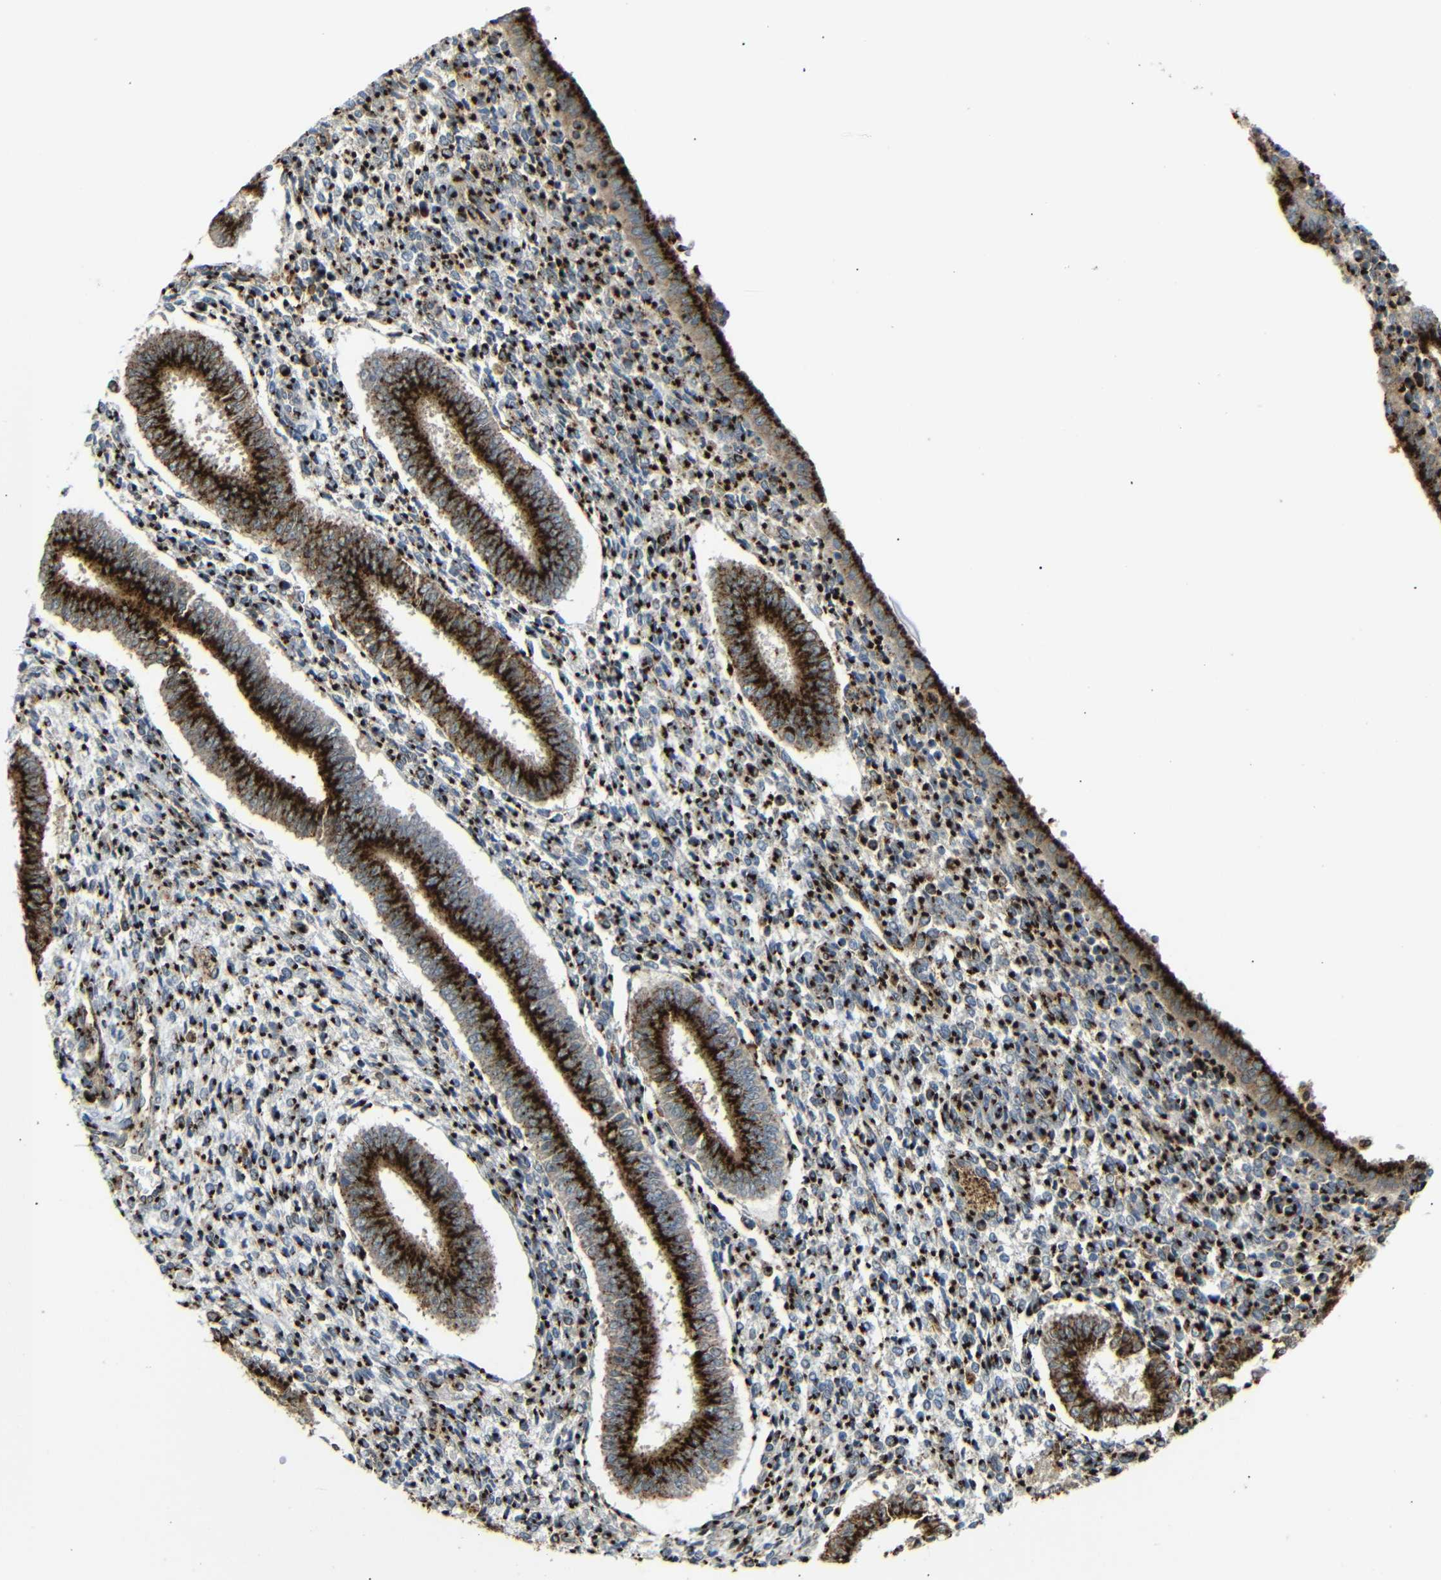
{"staining": {"intensity": "strong", "quantity": ">75%", "location": "cytoplasmic/membranous"}, "tissue": "endometrium", "cell_type": "Cells in endometrial stroma", "image_type": "normal", "snomed": [{"axis": "morphology", "description": "Normal tissue, NOS"}, {"axis": "topography", "description": "Endometrium"}], "caption": "Protein analysis of unremarkable endometrium shows strong cytoplasmic/membranous positivity in approximately >75% of cells in endometrial stroma.", "gene": "TGOLN2", "patient": {"sex": "female", "age": 35}}